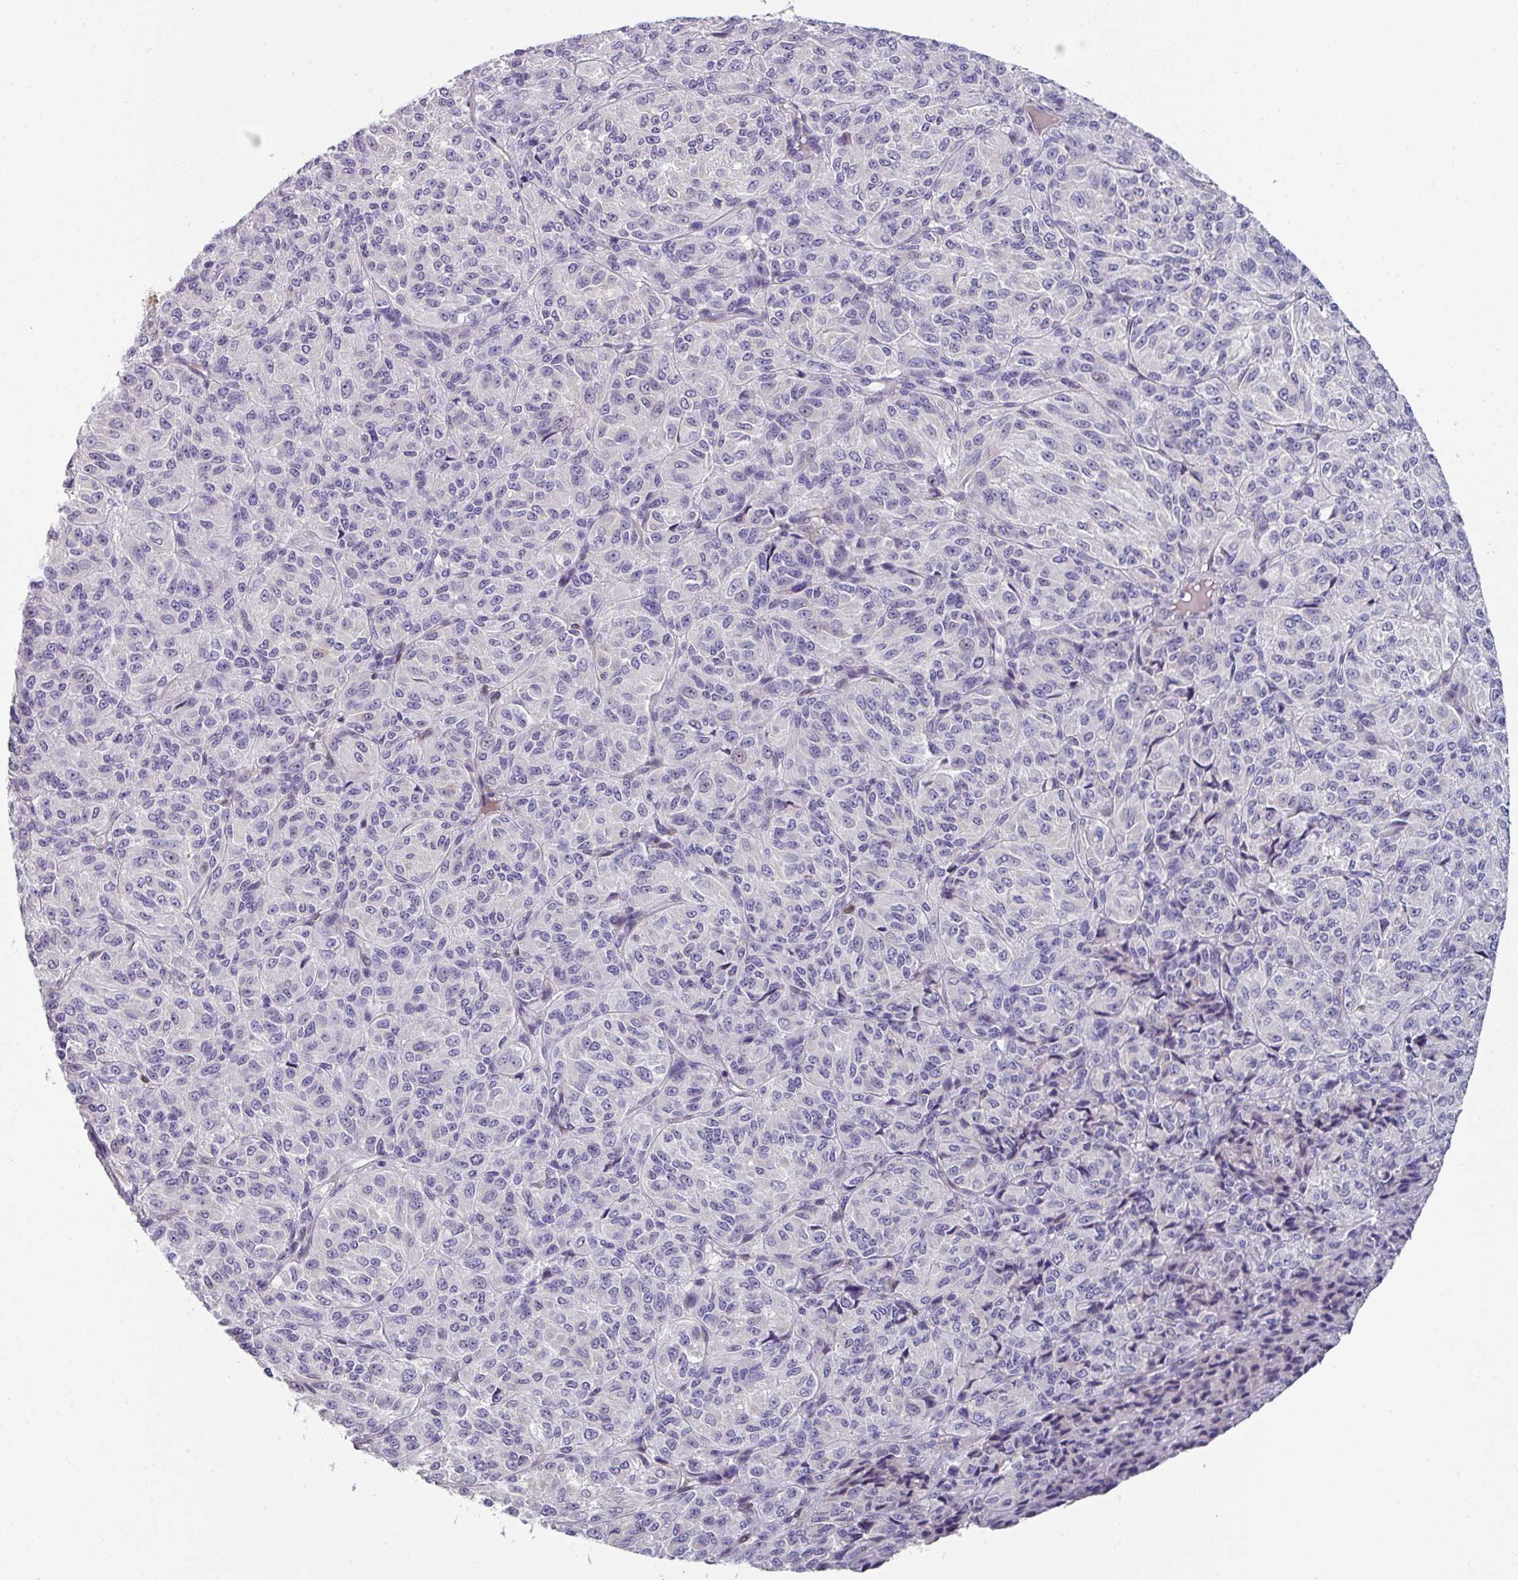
{"staining": {"intensity": "negative", "quantity": "none", "location": "none"}, "tissue": "melanoma", "cell_type": "Tumor cells", "image_type": "cancer", "snomed": [{"axis": "morphology", "description": "Malignant melanoma, Metastatic site"}, {"axis": "topography", "description": "Brain"}], "caption": "Tumor cells are negative for protein expression in human melanoma.", "gene": "DEFB115", "patient": {"sex": "female", "age": 56}}